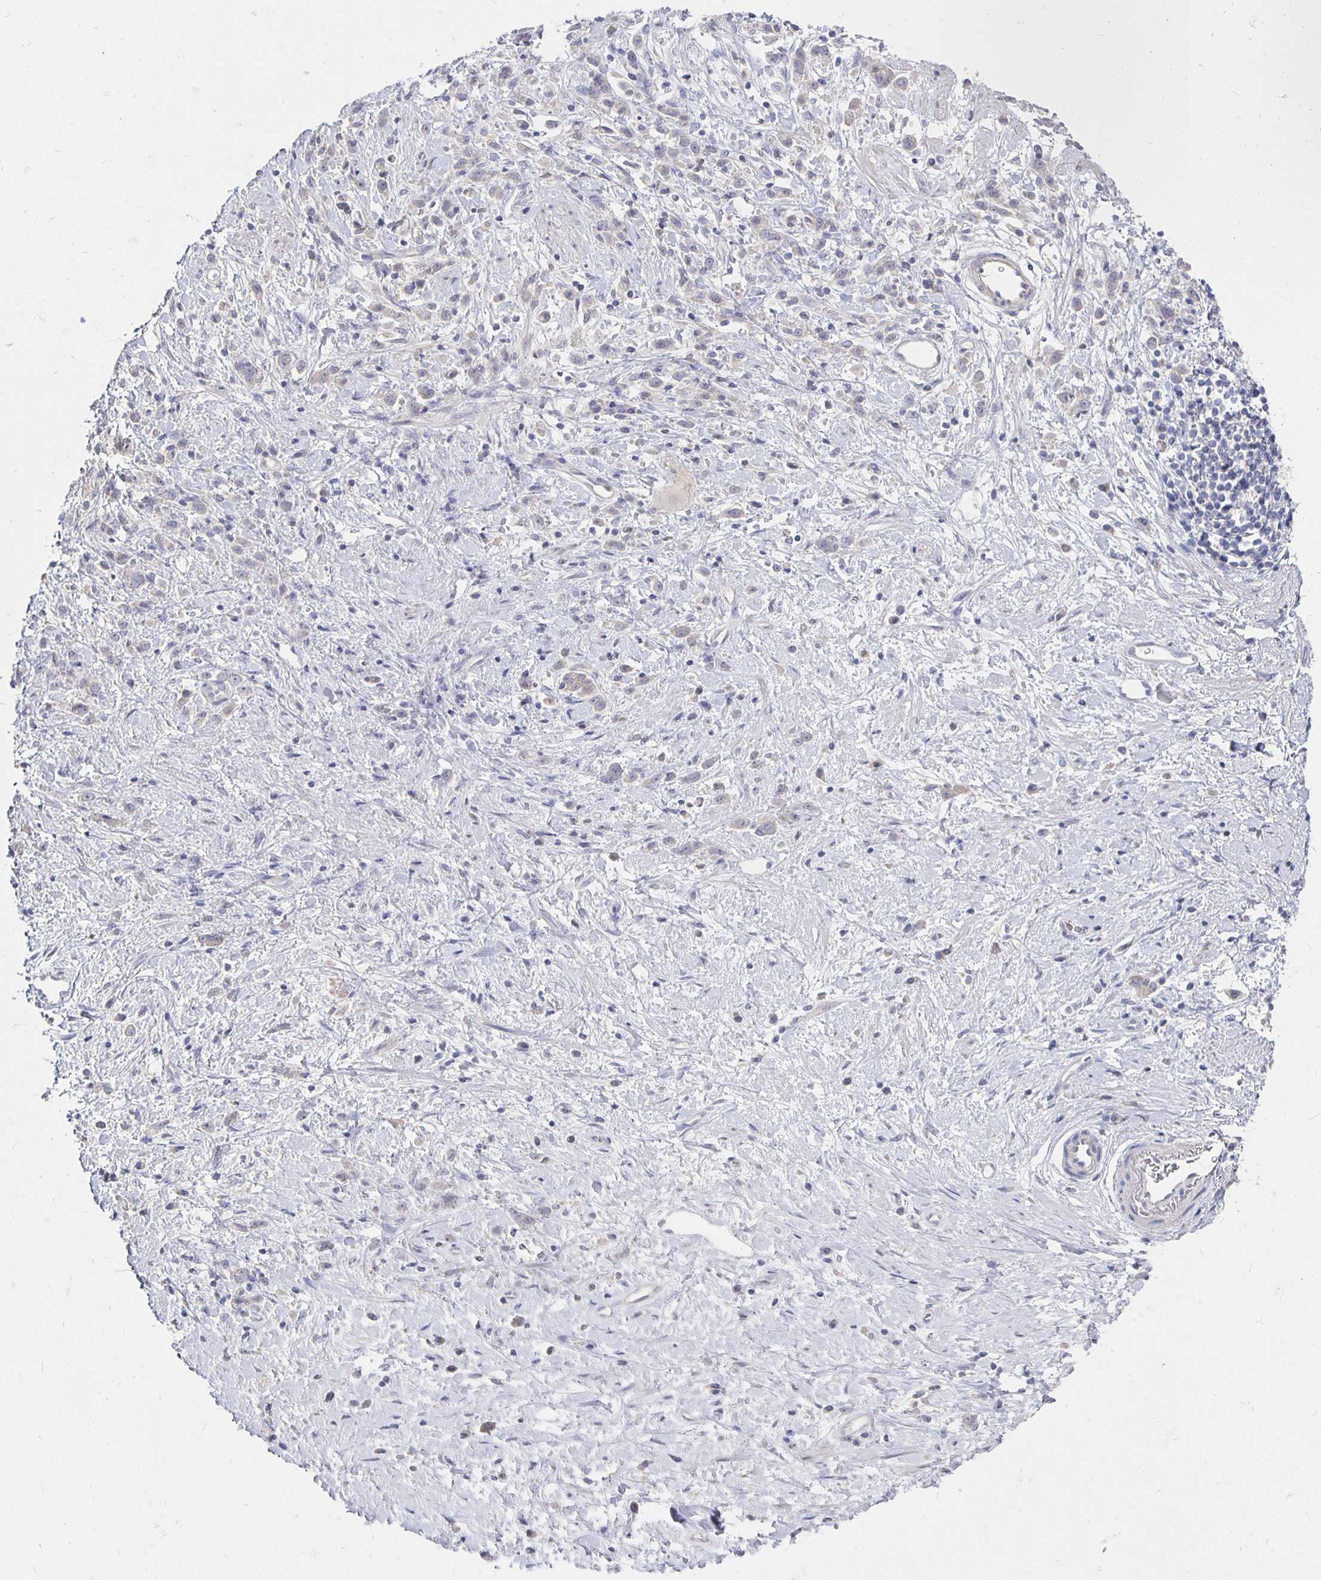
{"staining": {"intensity": "negative", "quantity": "none", "location": "none"}, "tissue": "stomach cancer", "cell_type": "Tumor cells", "image_type": "cancer", "snomed": [{"axis": "morphology", "description": "Adenocarcinoma, NOS"}, {"axis": "topography", "description": "Stomach"}], "caption": "This is an immunohistochemistry (IHC) micrograph of adenocarcinoma (stomach). There is no expression in tumor cells.", "gene": "FKRP", "patient": {"sex": "female", "age": 60}}